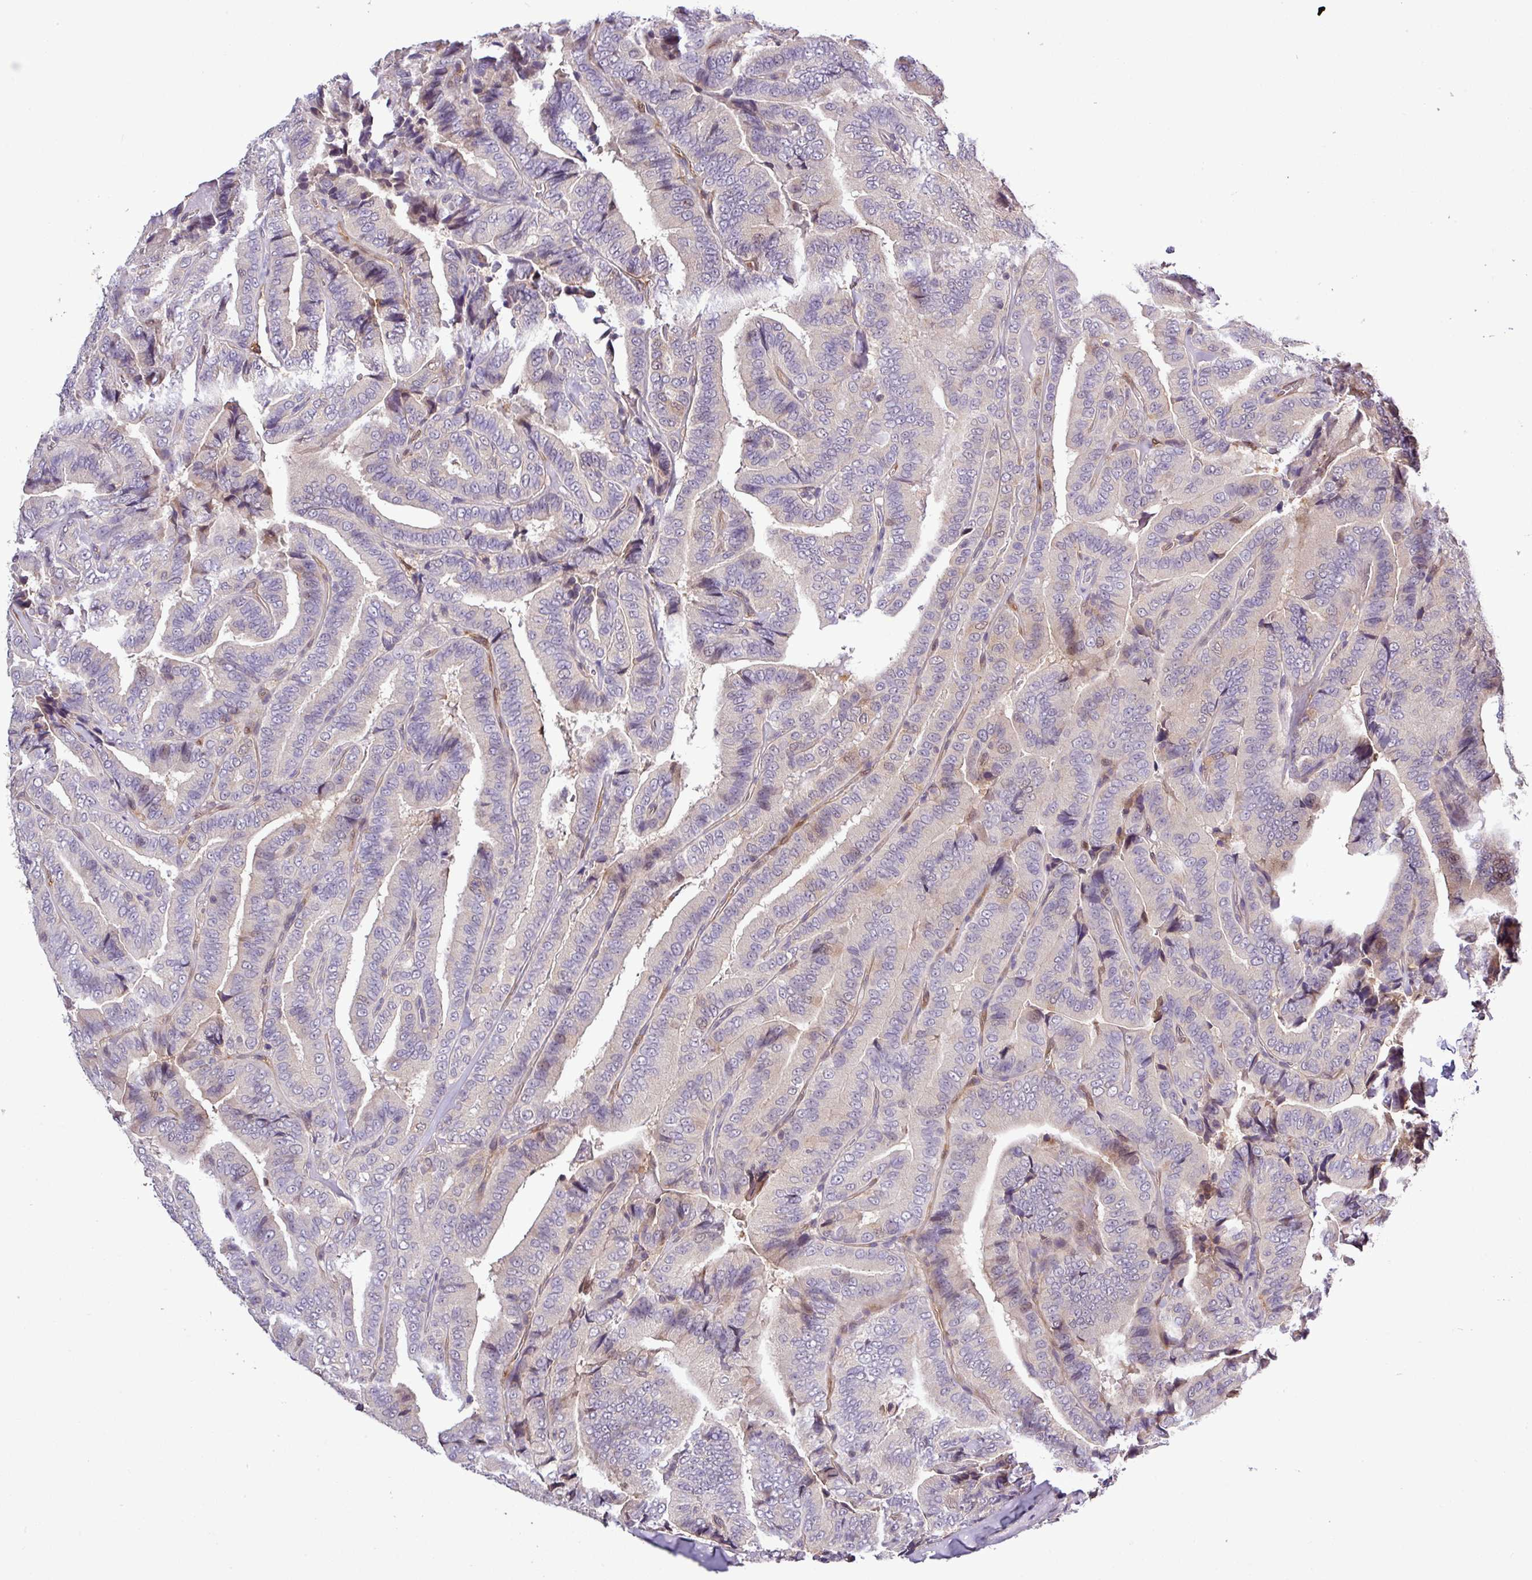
{"staining": {"intensity": "negative", "quantity": "none", "location": "none"}, "tissue": "thyroid cancer", "cell_type": "Tumor cells", "image_type": "cancer", "snomed": [{"axis": "morphology", "description": "Papillary adenocarcinoma, NOS"}, {"axis": "topography", "description": "Thyroid gland"}], "caption": "Immunohistochemistry histopathology image of human thyroid cancer (papillary adenocarcinoma) stained for a protein (brown), which displays no positivity in tumor cells. (DAB IHC with hematoxylin counter stain).", "gene": "CARHSP1", "patient": {"sex": "male", "age": 61}}